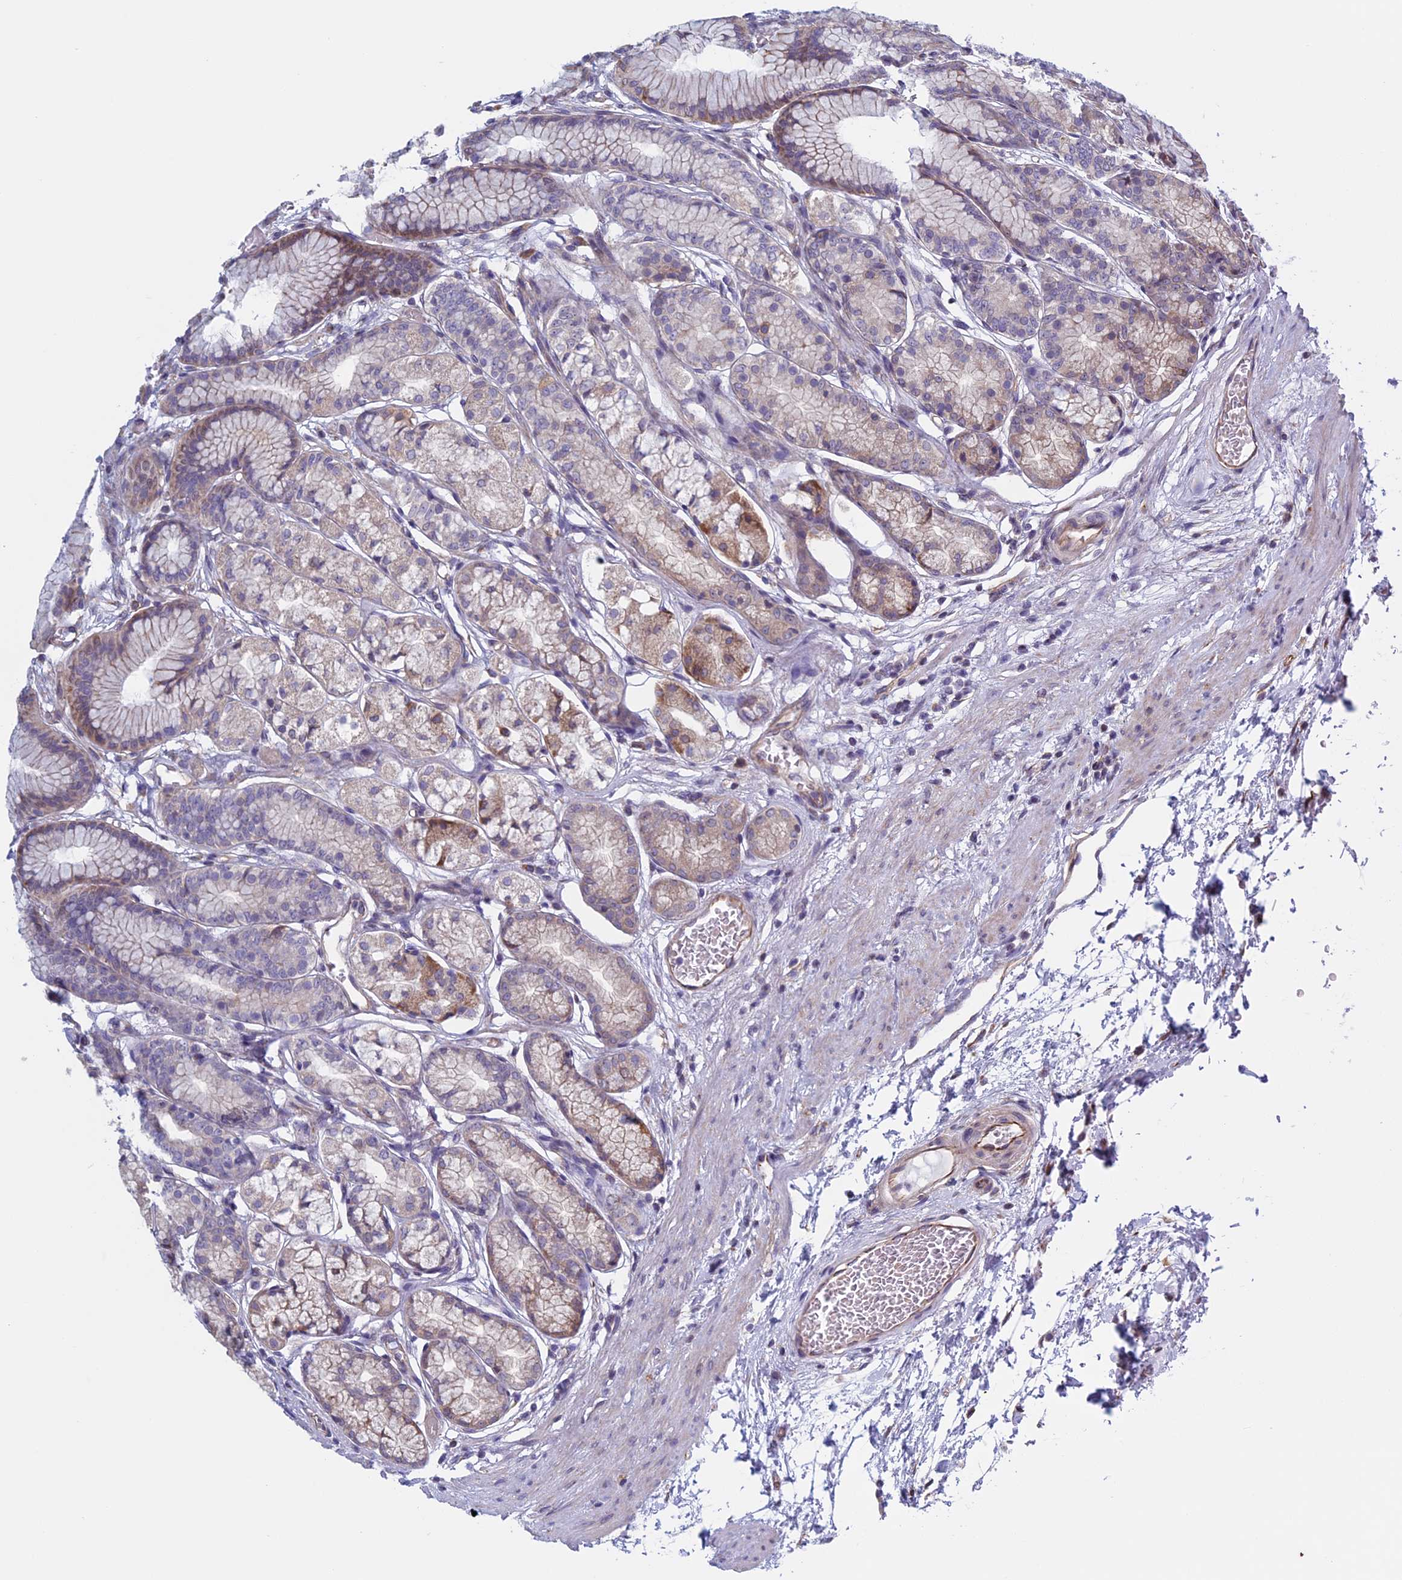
{"staining": {"intensity": "weak", "quantity": "25%-75%", "location": "cytoplasmic/membranous"}, "tissue": "stomach", "cell_type": "Glandular cells", "image_type": "normal", "snomed": [{"axis": "morphology", "description": "Normal tissue, NOS"}, {"axis": "morphology", "description": "Adenocarcinoma, NOS"}, {"axis": "morphology", "description": "Adenocarcinoma, High grade"}, {"axis": "topography", "description": "Stomach, upper"}, {"axis": "topography", "description": "Stomach"}], "caption": "Stomach was stained to show a protein in brown. There is low levels of weak cytoplasmic/membranous staining in about 25%-75% of glandular cells. Nuclei are stained in blue.", "gene": "BCL2L10", "patient": {"sex": "female", "age": 65}}